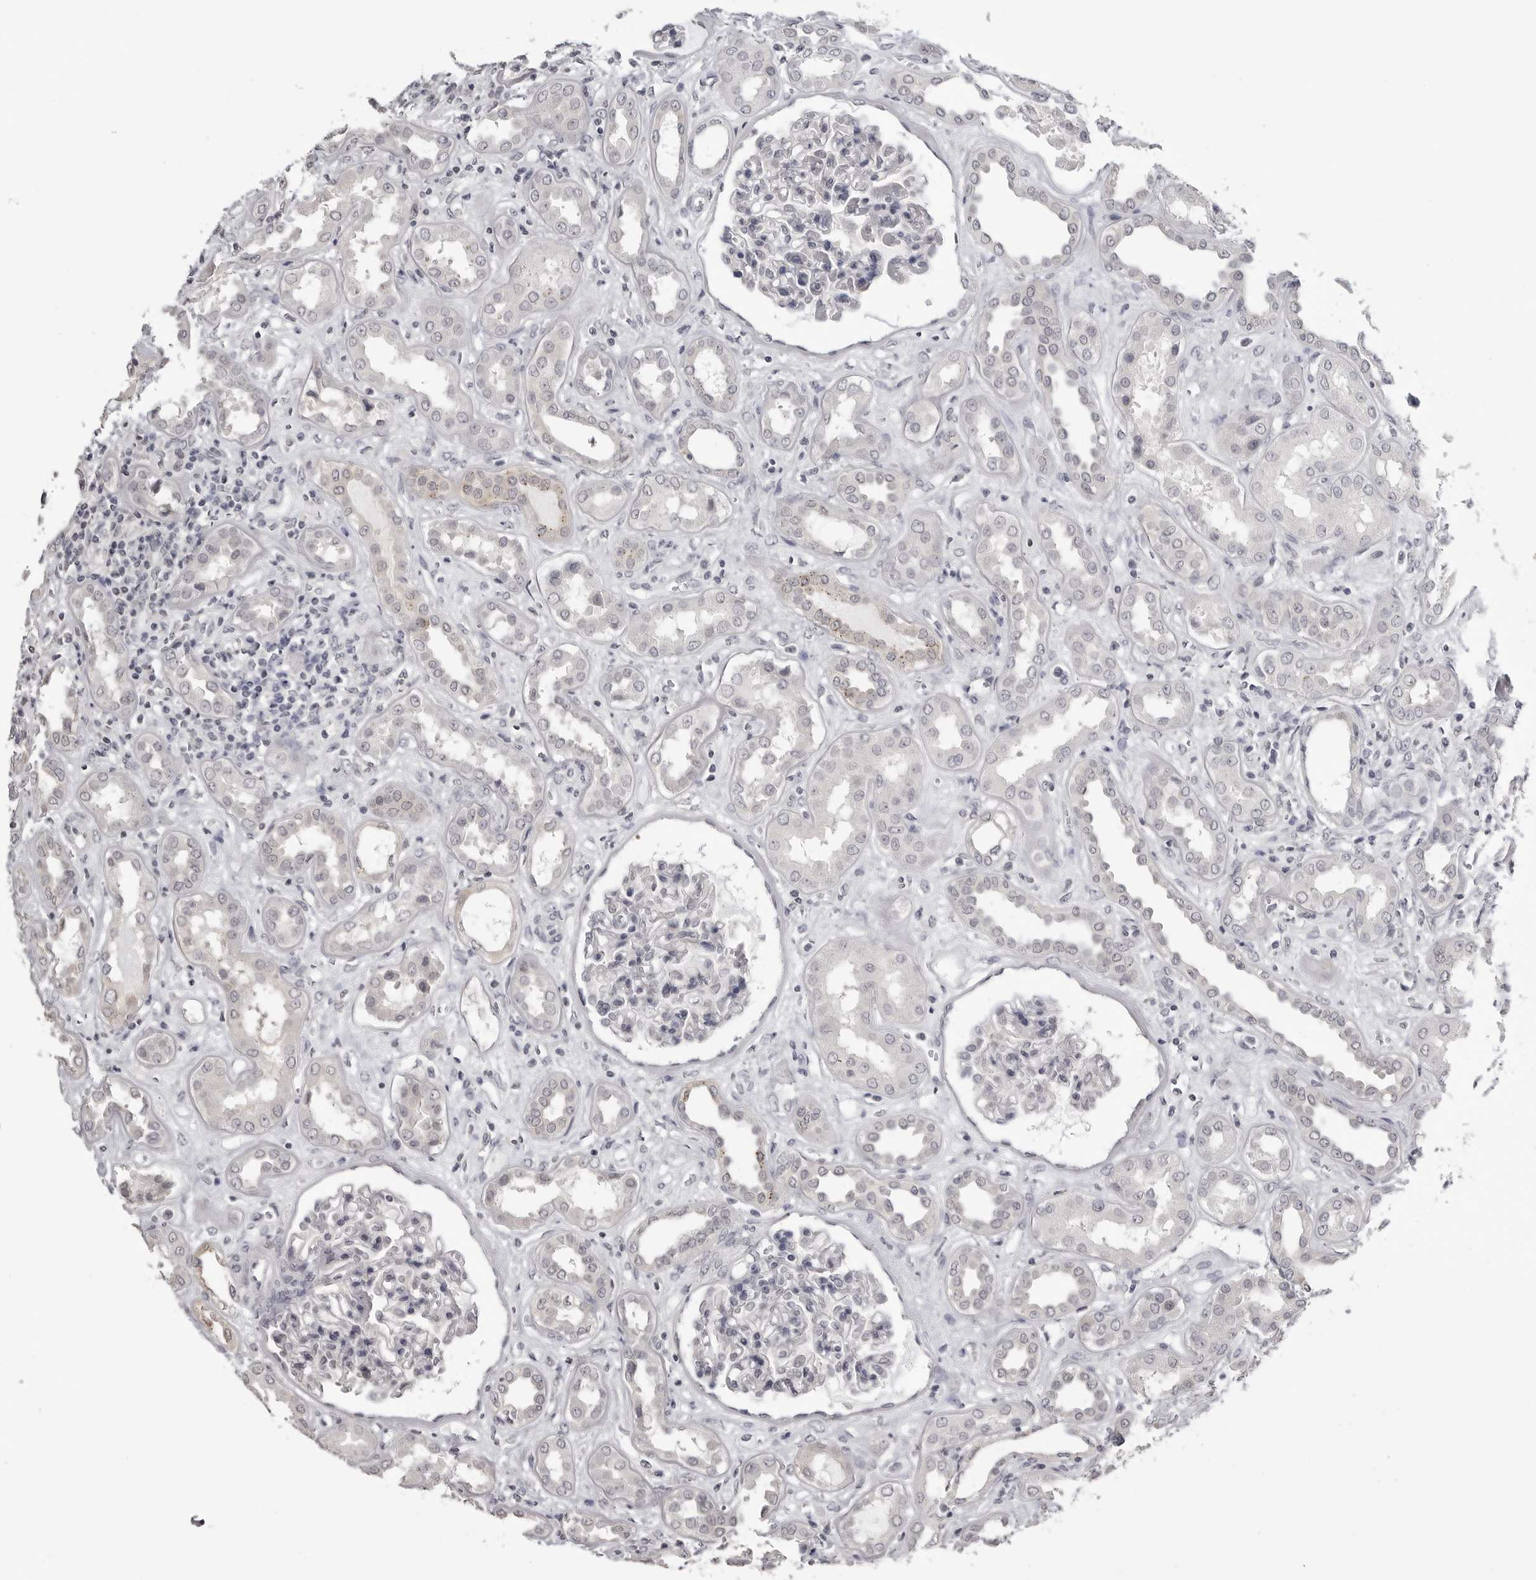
{"staining": {"intensity": "negative", "quantity": "none", "location": "none"}, "tissue": "kidney", "cell_type": "Cells in glomeruli", "image_type": "normal", "snomed": [{"axis": "morphology", "description": "Normal tissue, NOS"}, {"axis": "topography", "description": "Kidney"}], "caption": "The IHC image has no significant positivity in cells in glomeruli of kidney.", "gene": "GPN2", "patient": {"sex": "male", "age": 59}}